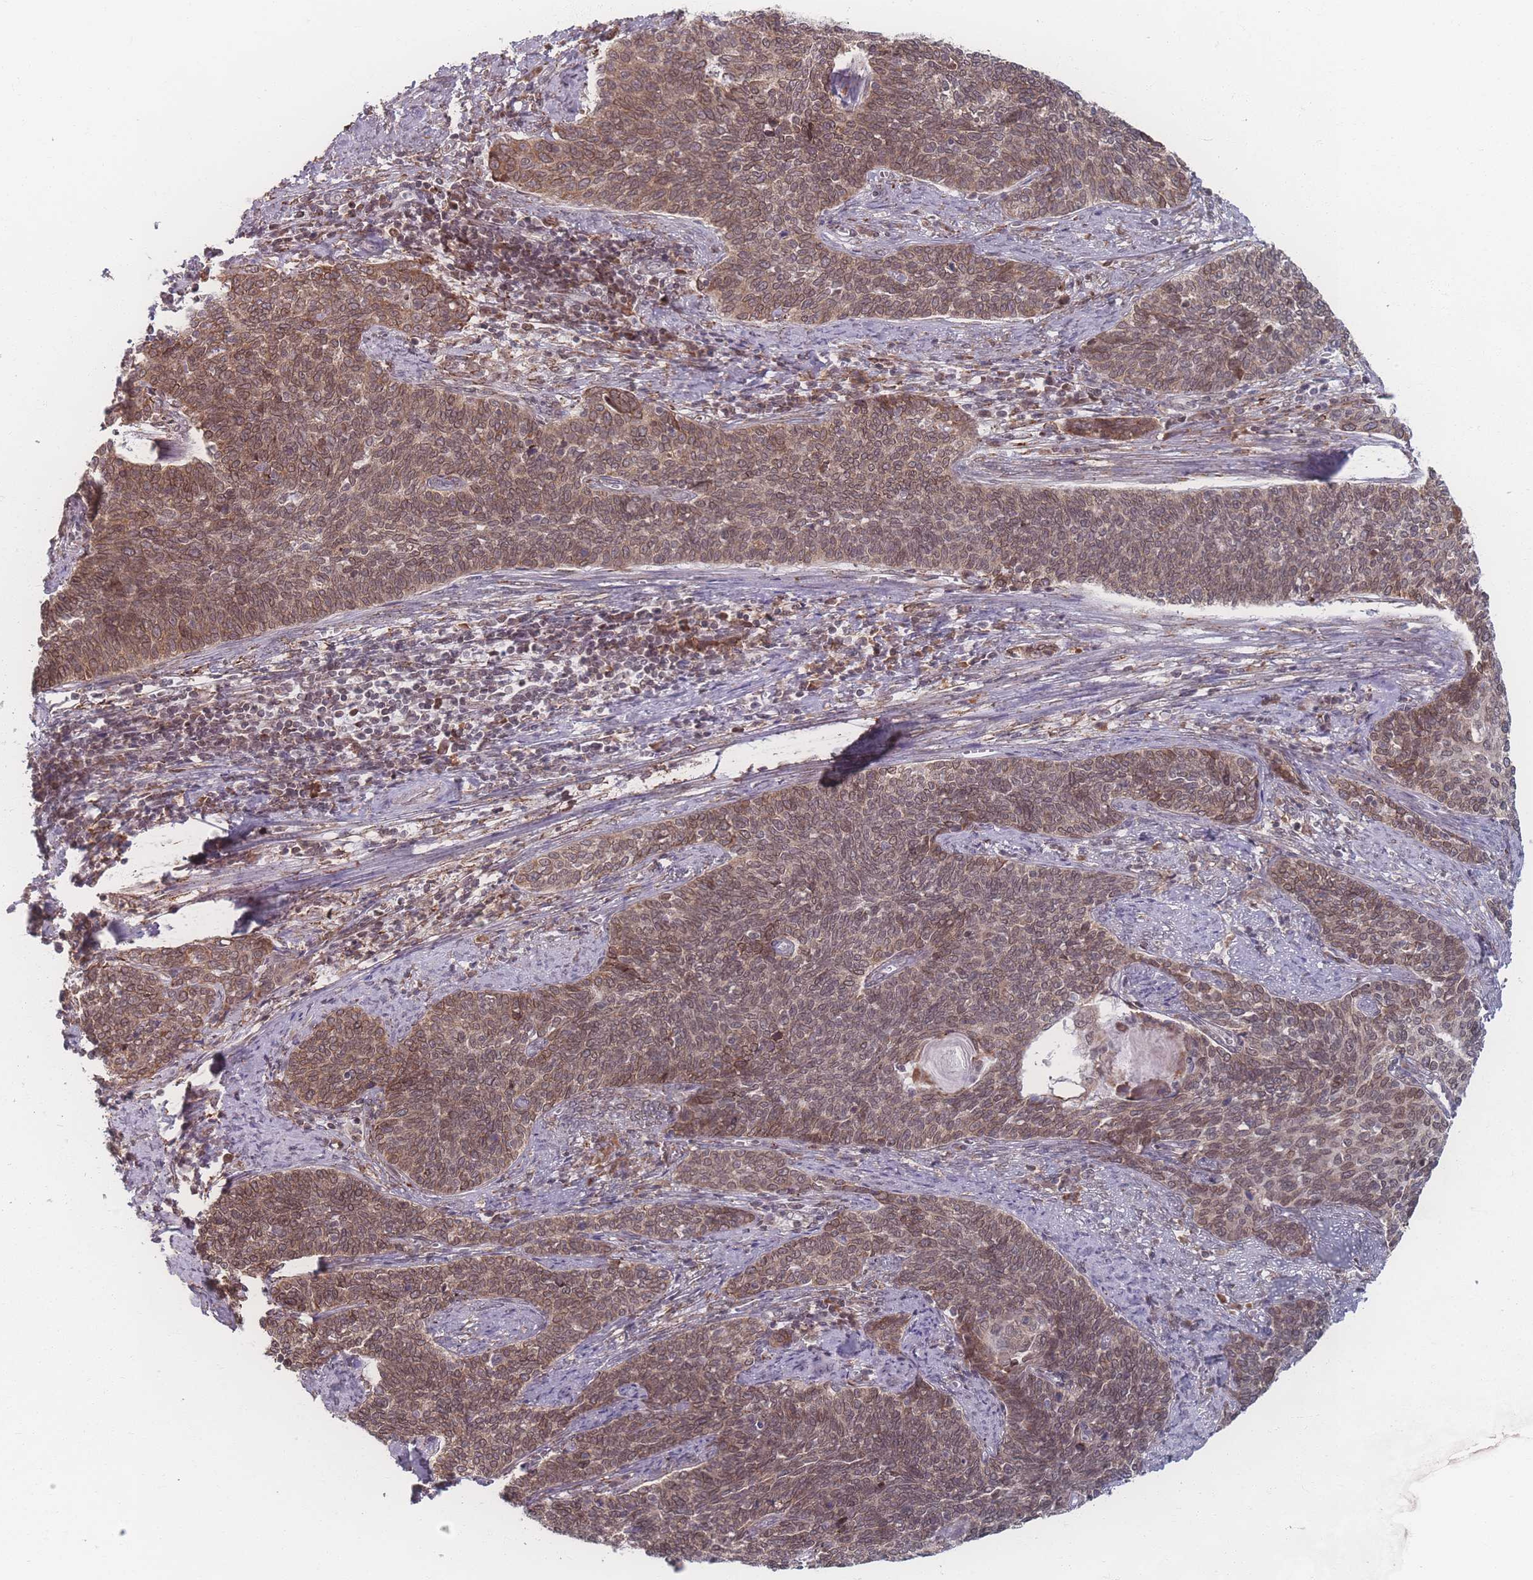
{"staining": {"intensity": "moderate", "quantity": ">75%", "location": "cytoplasmic/membranous,nuclear"}, "tissue": "cervical cancer", "cell_type": "Tumor cells", "image_type": "cancer", "snomed": [{"axis": "morphology", "description": "Squamous cell carcinoma, NOS"}, {"axis": "topography", "description": "Cervix"}], "caption": "A brown stain shows moderate cytoplasmic/membranous and nuclear positivity of a protein in human cervical cancer tumor cells.", "gene": "ZC3H13", "patient": {"sex": "female", "age": 39}}